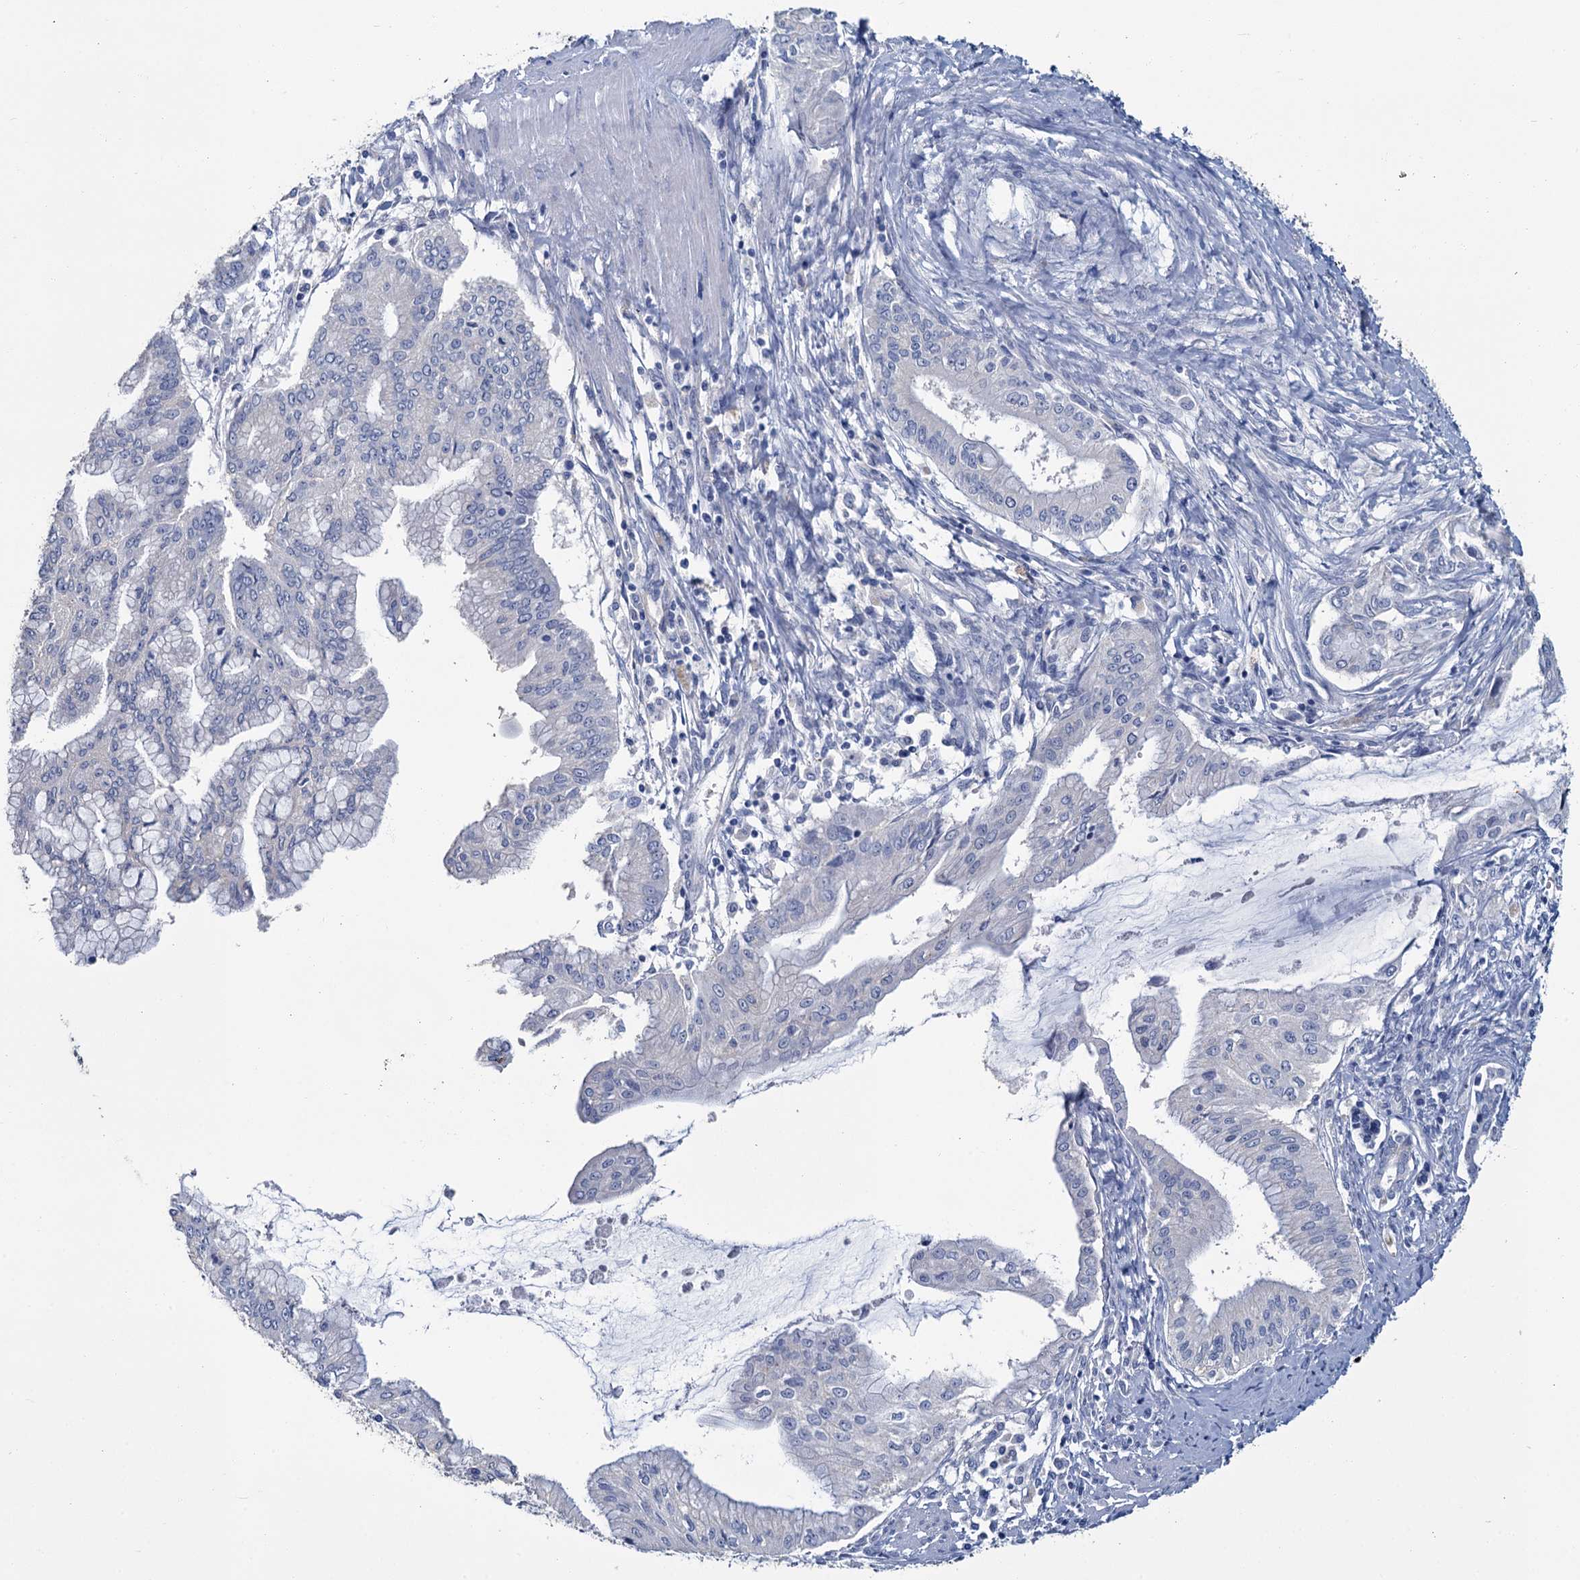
{"staining": {"intensity": "negative", "quantity": "none", "location": "none"}, "tissue": "pancreatic cancer", "cell_type": "Tumor cells", "image_type": "cancer", "snomed": [{"axis": "morphology", "description": "Adenocarcinoma, NOS"}, {"axis": "topography", "description": "Pancreas"}], "caption": "Immunohistochemistry (IHC) of pancreatic adenocarcinoma shows no positivity in tumor cells.", "gene": "SNCB", "patient": {"sex": "male", "age": 46}}